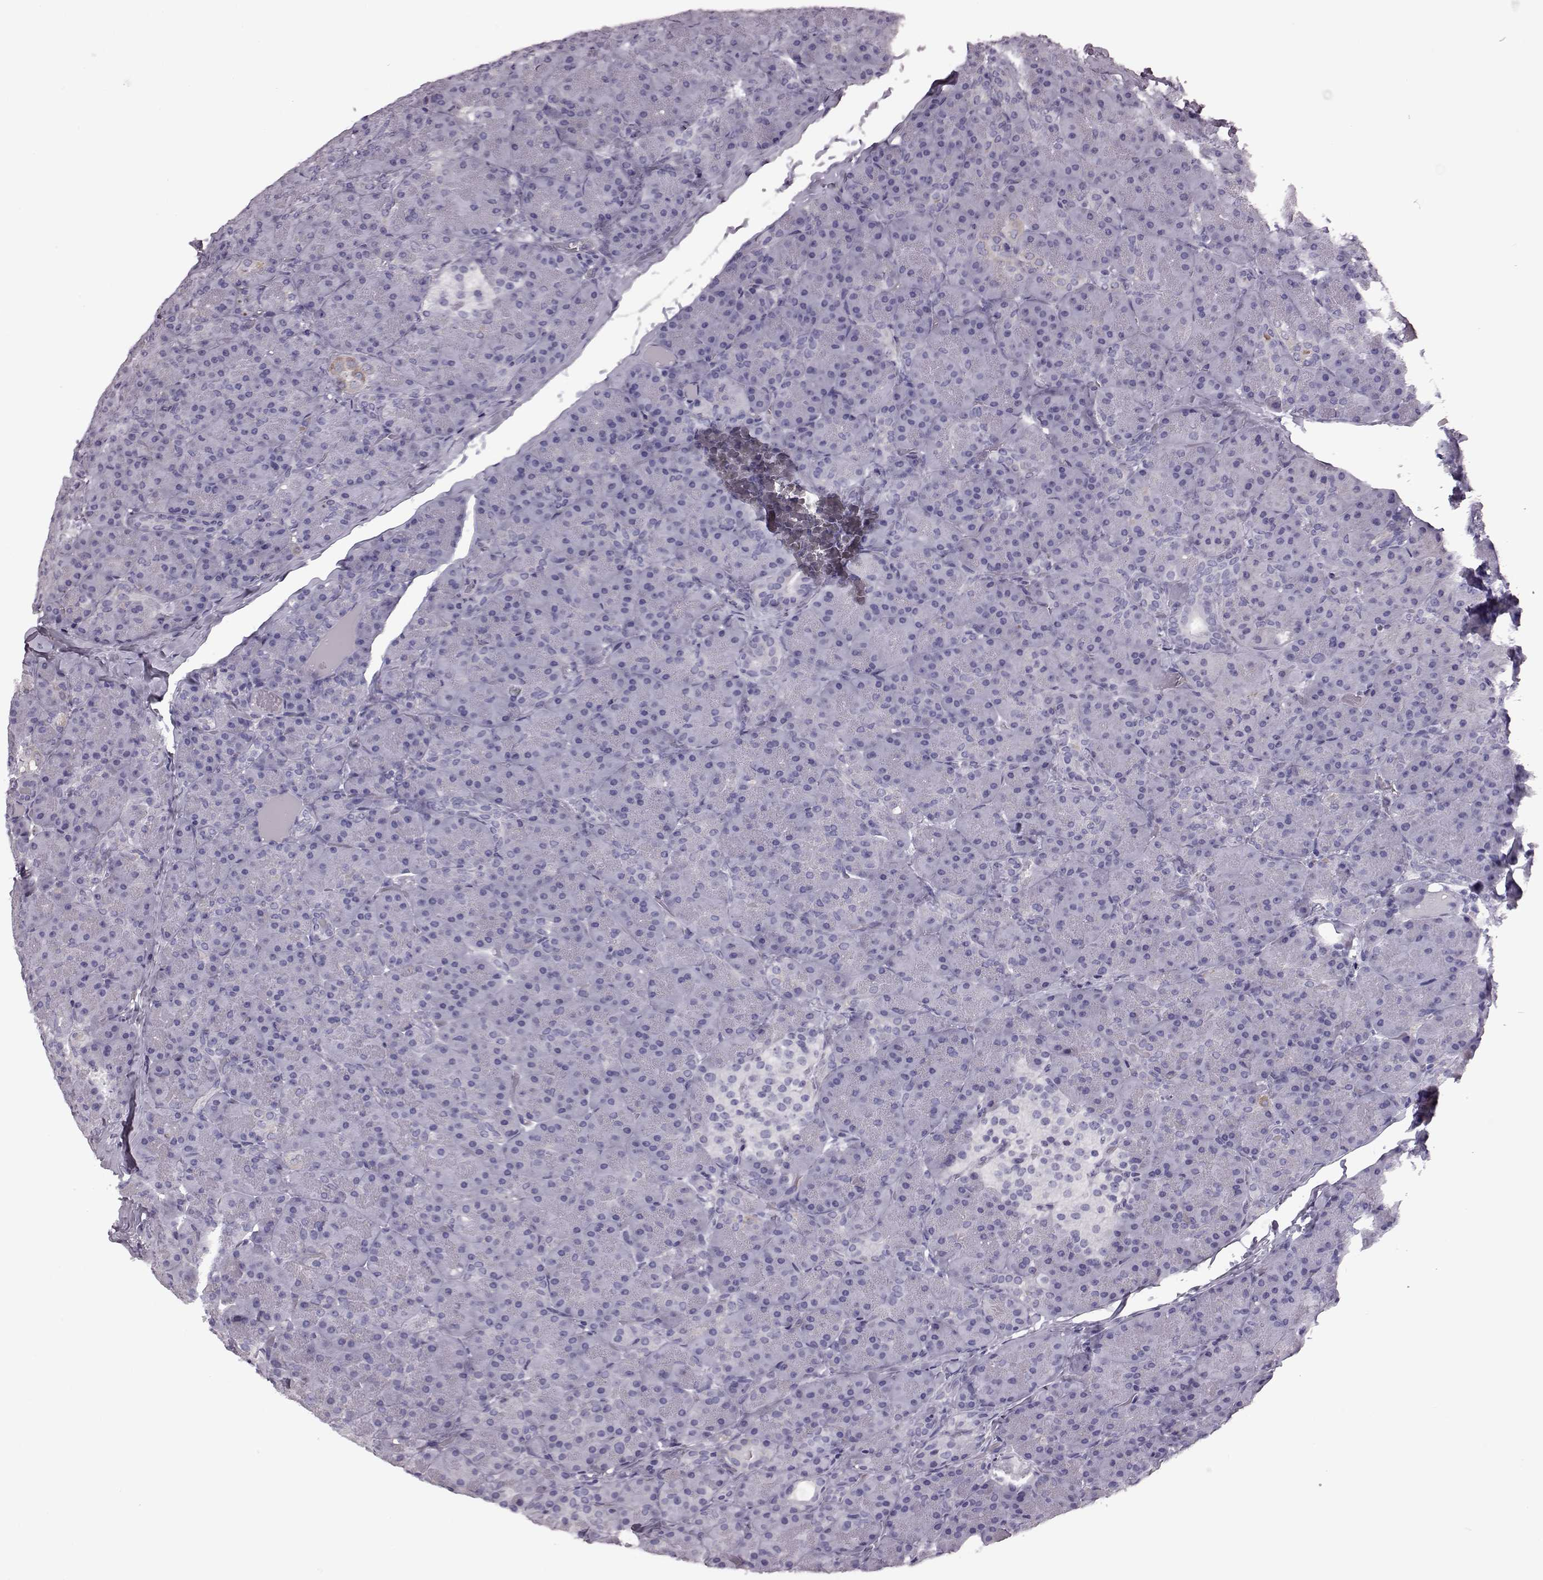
{"staining": {"intensity": "negative", "quantity": "none", "location": "none"}, "tissue": "pancreas", "cell_type": "Exocrine glandular cells", "image_type": "normal", "snomed": [{"axis": "morphology", "description": "Normal tissue, NOS"}, {"axis": "topography", "description": "Pancreas"}], "caption": "This image is of benign pancreas stained with immunohistochemistry to label a protein in brown with the nuclei are counter-stained blue. There is no expression in exocrine glandular cells.", "gene": "RIMS2", "patient": {"sex": "male", "age": 57}}